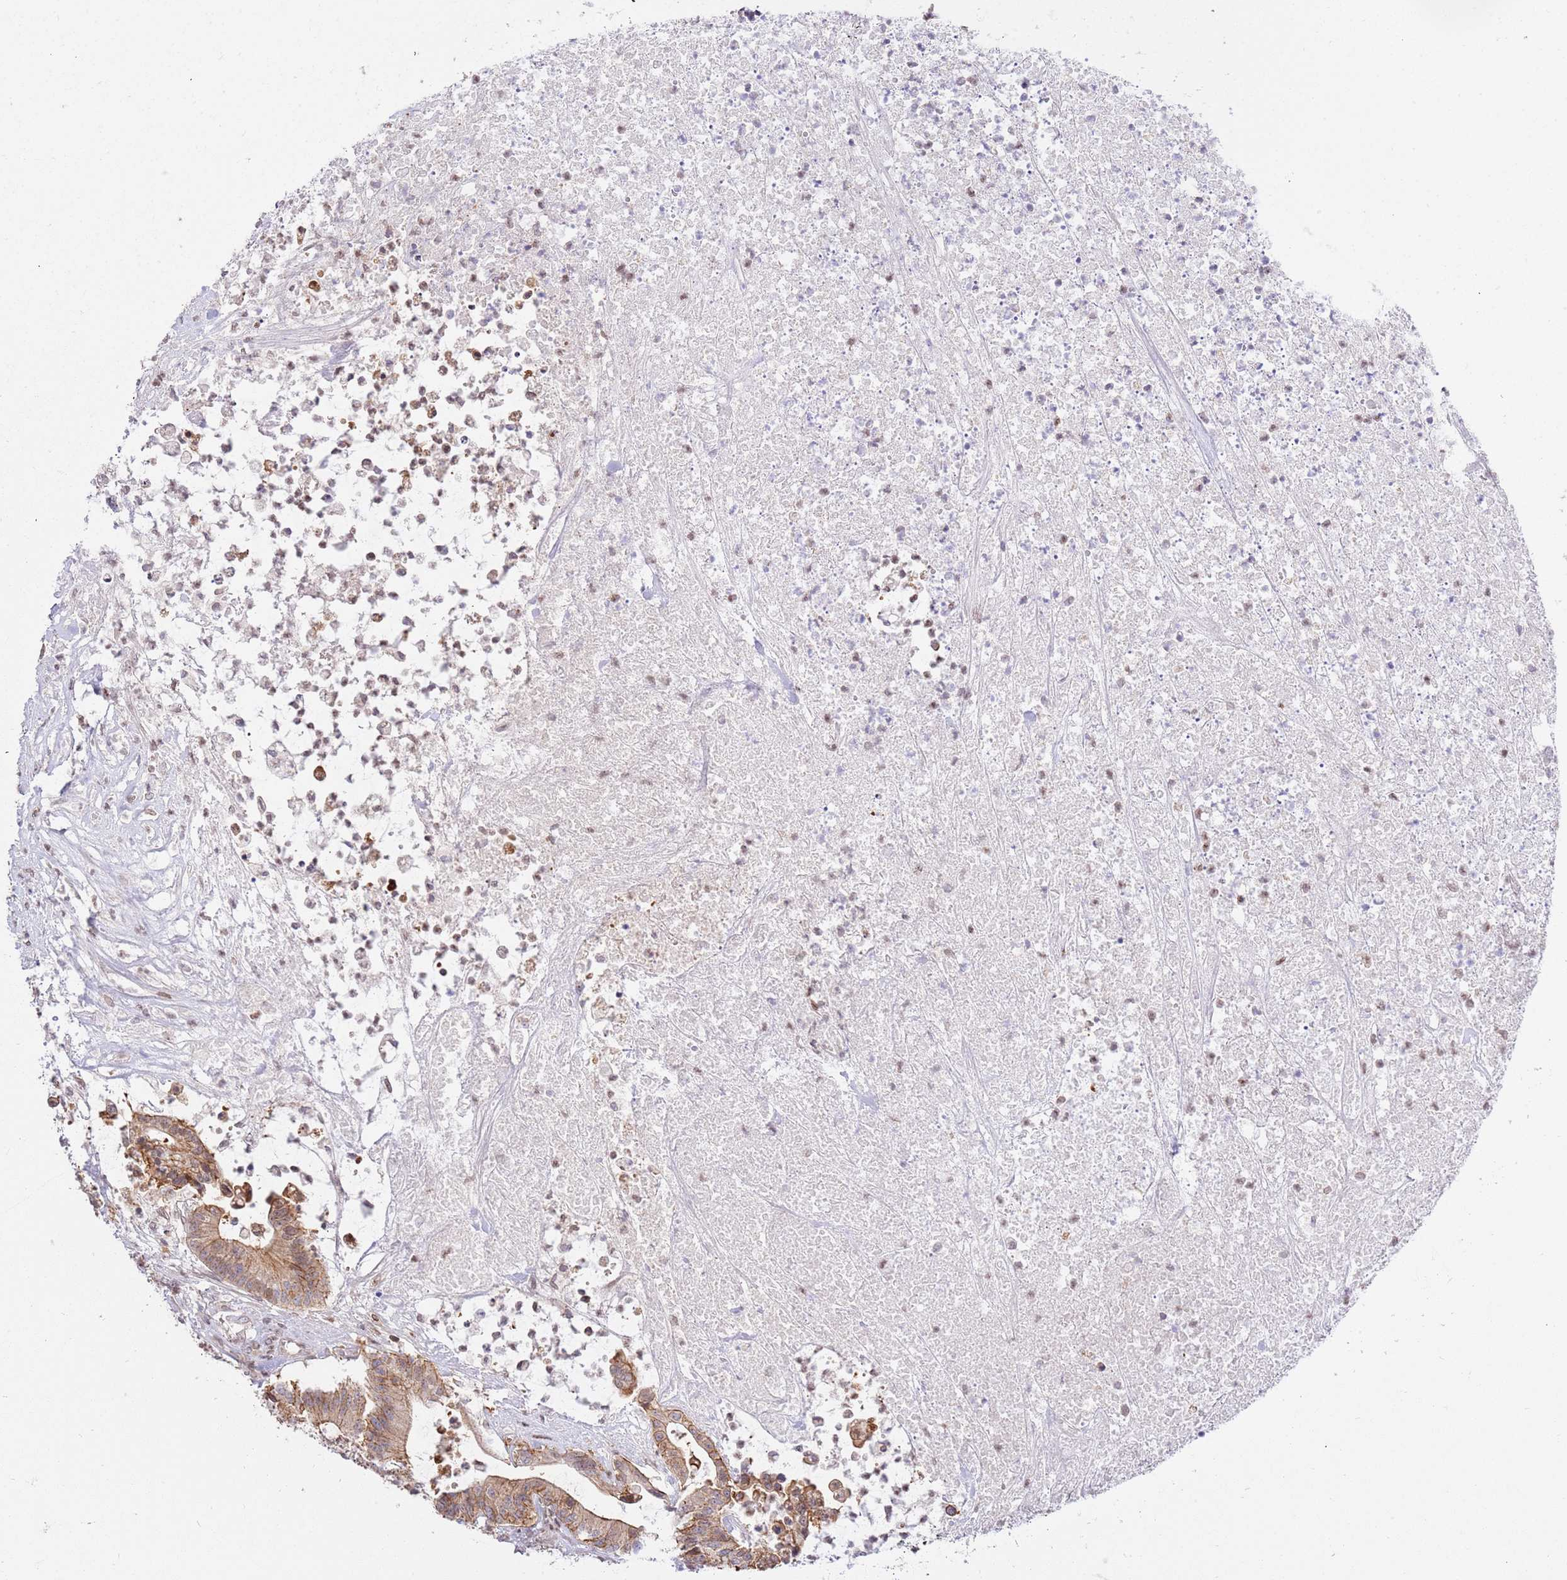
{"staining": {"intensity": "moderate", "quantity": ">75%", "location": "cytoplasmic/membranous"}, "tissue": "colorectal cancer", "cell_type": "Tumor cells", "image_type": "cancer", "snomed": [{"axis": "morphology", "description": "Adenocarcinoma, NOS"}, {"axis": "topography", "description": "Colon"}], "caption": "There is medium levels of moderate cytoplasmic/membranous expression in tumor cells of colorectal cancer (adenocarcinoma), as demonstrated by immunohistochemical staining (brown color).", "gene": "TRIM37", "patient": {"sex": "female", "age": 84}}